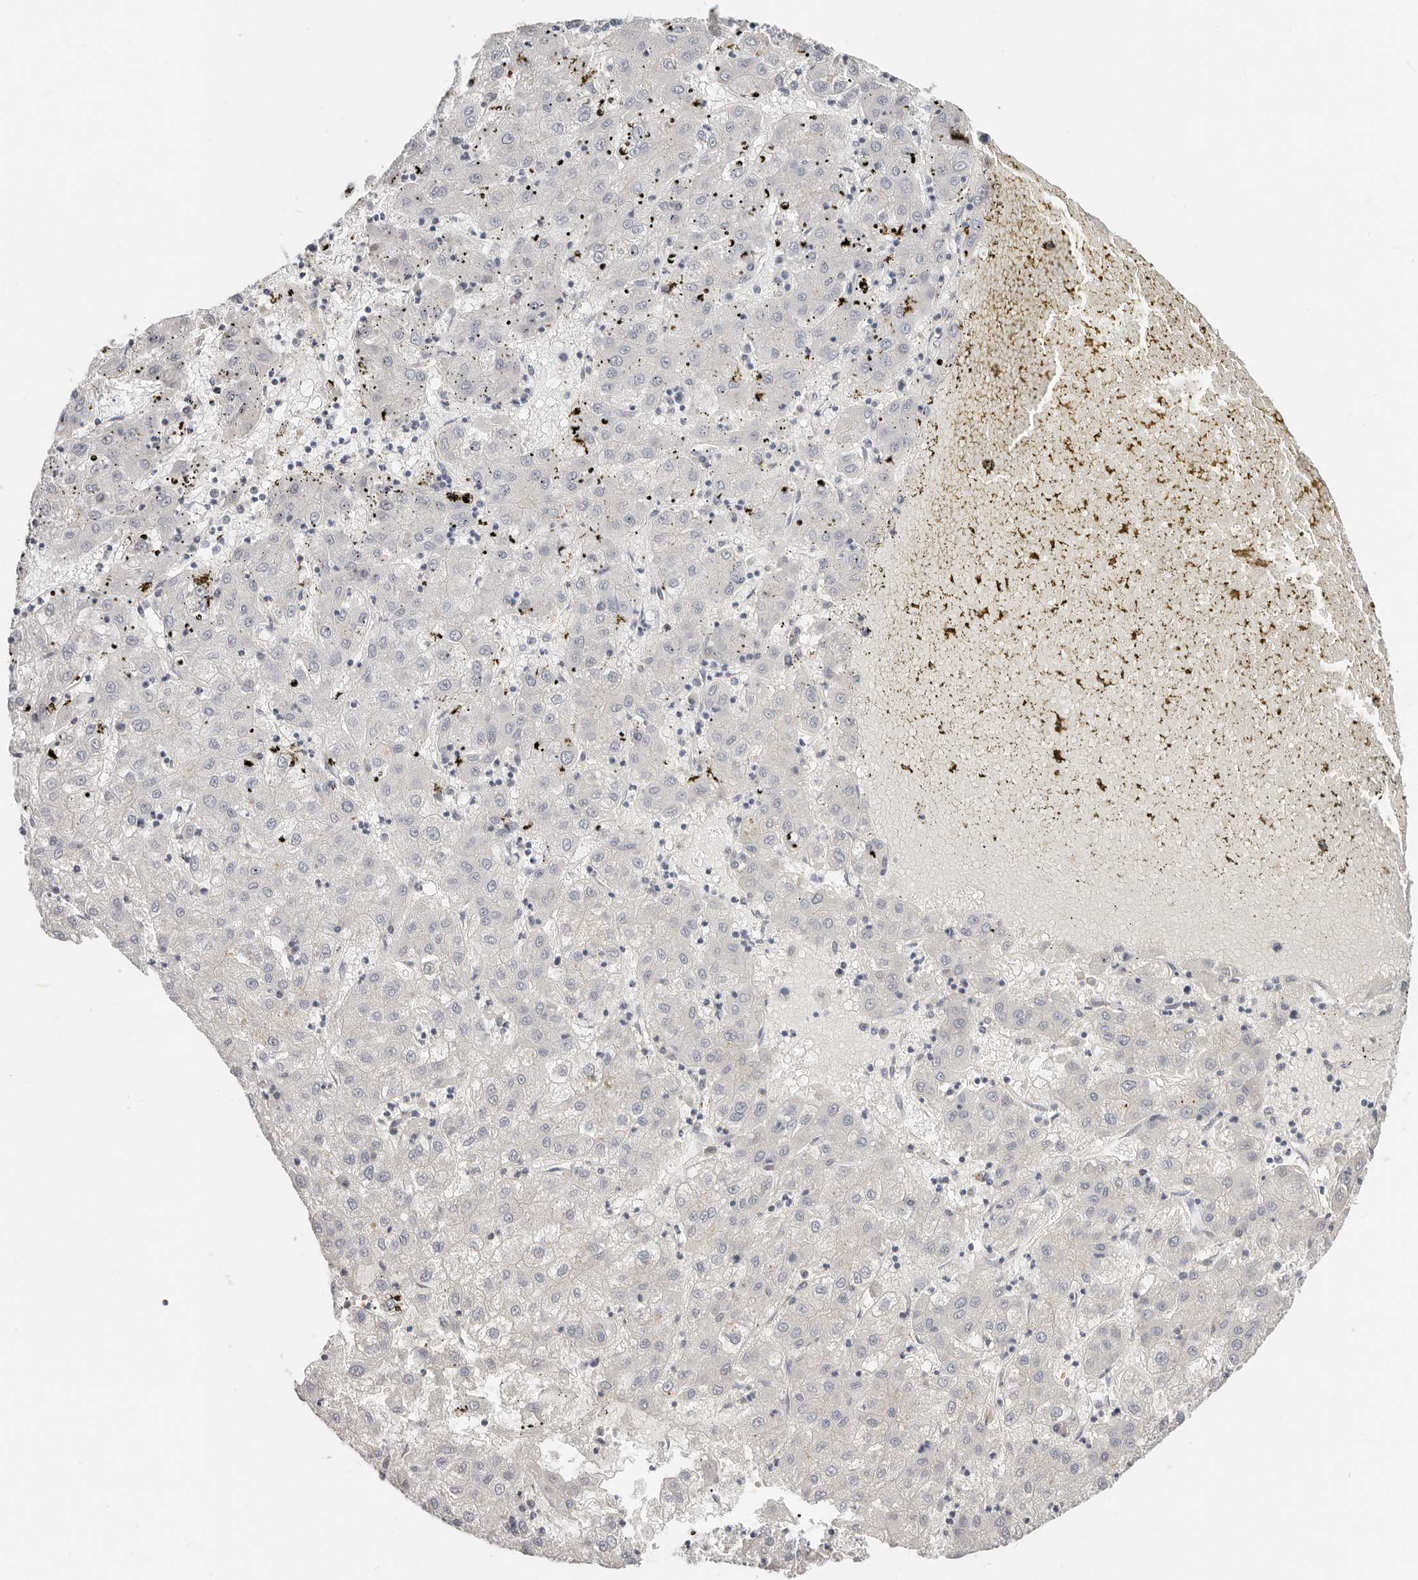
{"staining": {"intensity": "negative", "quantity": "none", "location": "none"}, "tissue": "liver cancer", "cell_type": "Tumor cells", "image_type": "cancer", "snomed": [{"axis": "morphology", "description": "Carcinoma, Hepatocellular, NOS"}, {"axis": "topography", "description": "Liver"}], "caption": "High magnification brightfield microscopy of liver hepatocellular carcinoma stained with DAB (3,3'-diaminobenzidine) (brown) and counterstained with hematoxylin (blue): tumor cells show no significant positivity.", "gene": "ZRANB1", "patient": {"sex": "male", "age": 72}}